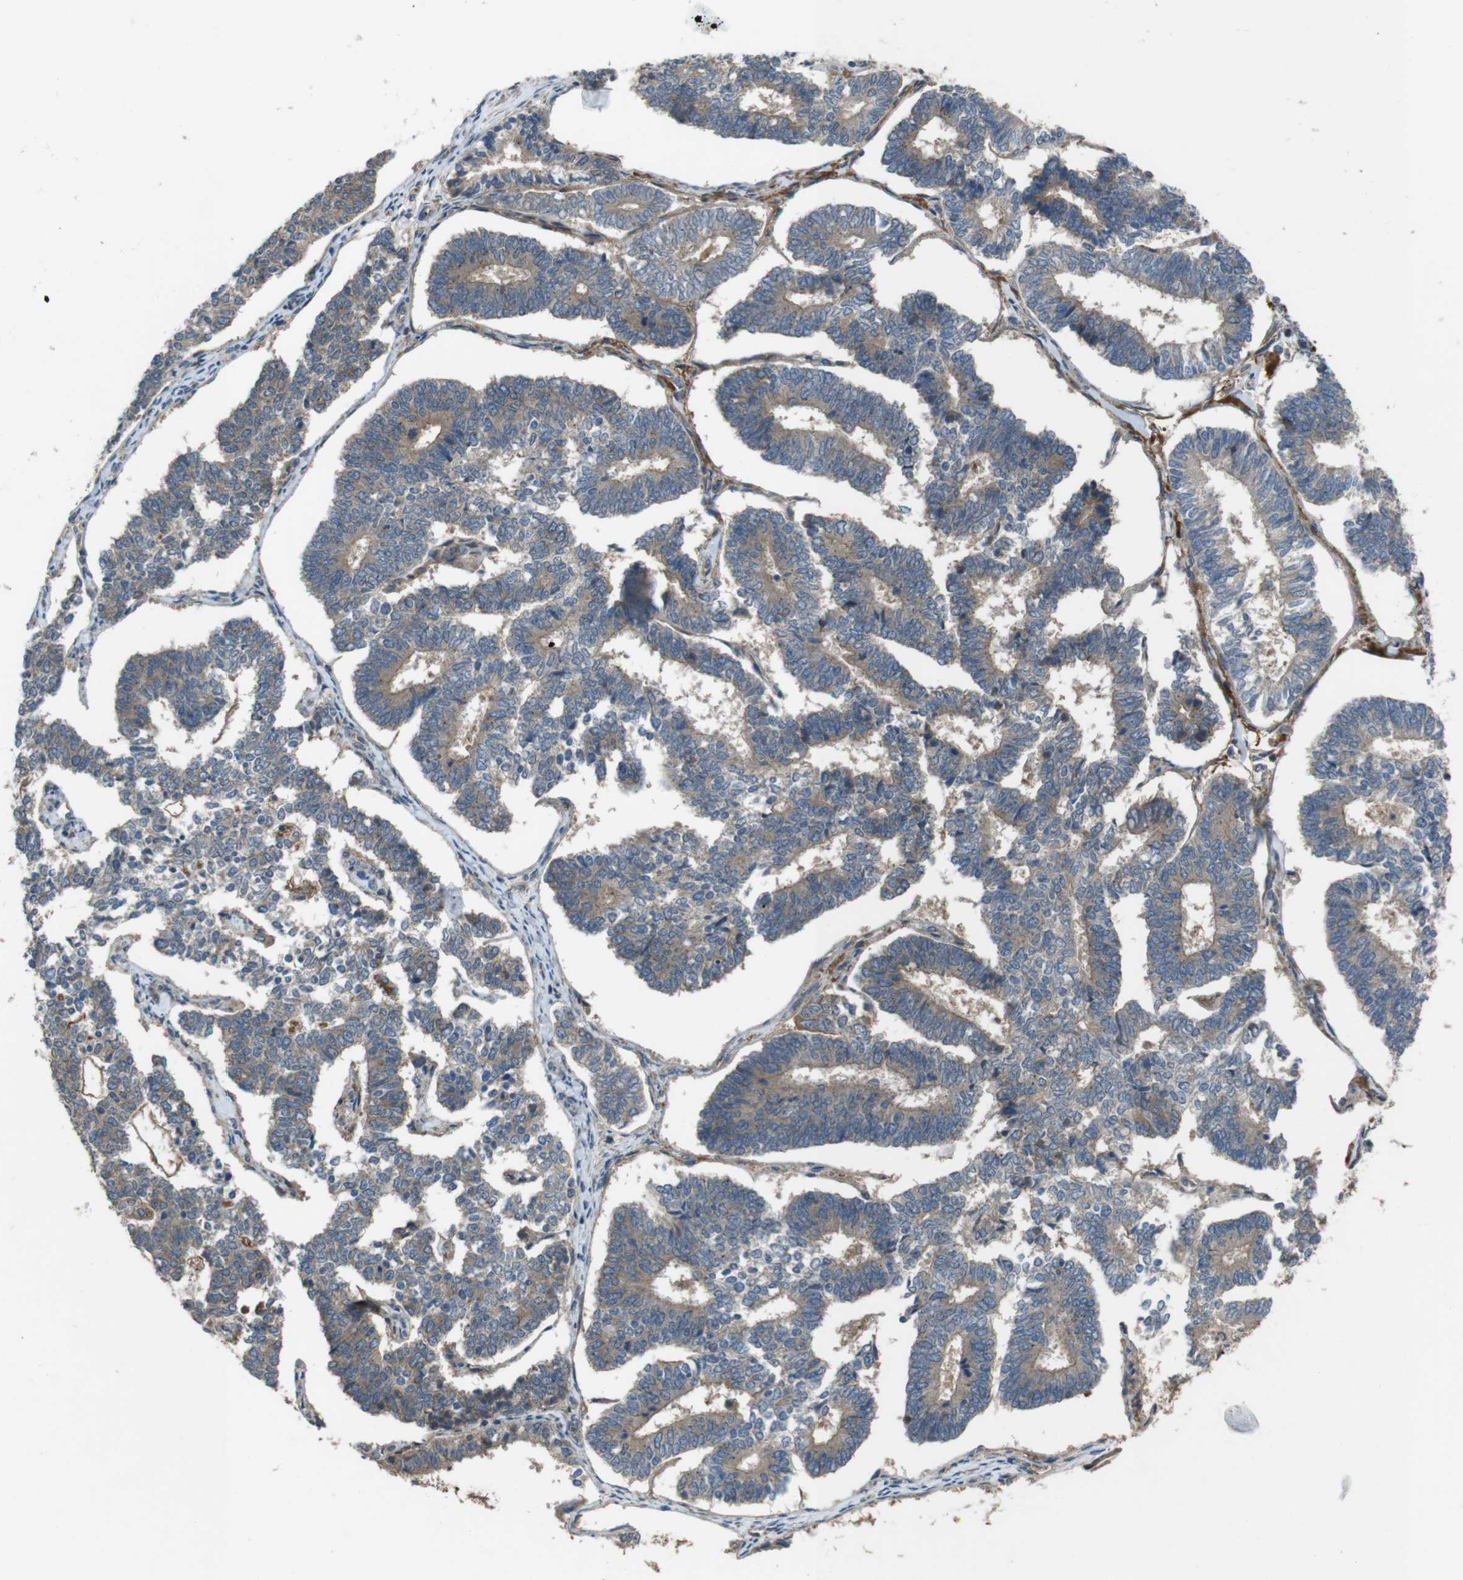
{"staining": {"intensity": "weak", "quantity": ">75%", "location": "cytoplasmic/membranous"}, "tissue": "endometrial cancer", "cell_type": "Tumor cells", "image_type": "cancer", "snomed": [{"axis": "morphology", "description": "Adenocarcinoma, NOS"}, {"axis": "topography", "description": "Endometrium"}], "caption": "IHC of endometrial cancer displays low levels of weak cytoplasmic/membranous staining in about >75% of tumor cells.", "gene": "SLC22A23", "patient": {"sex": "female", "age": 70}}